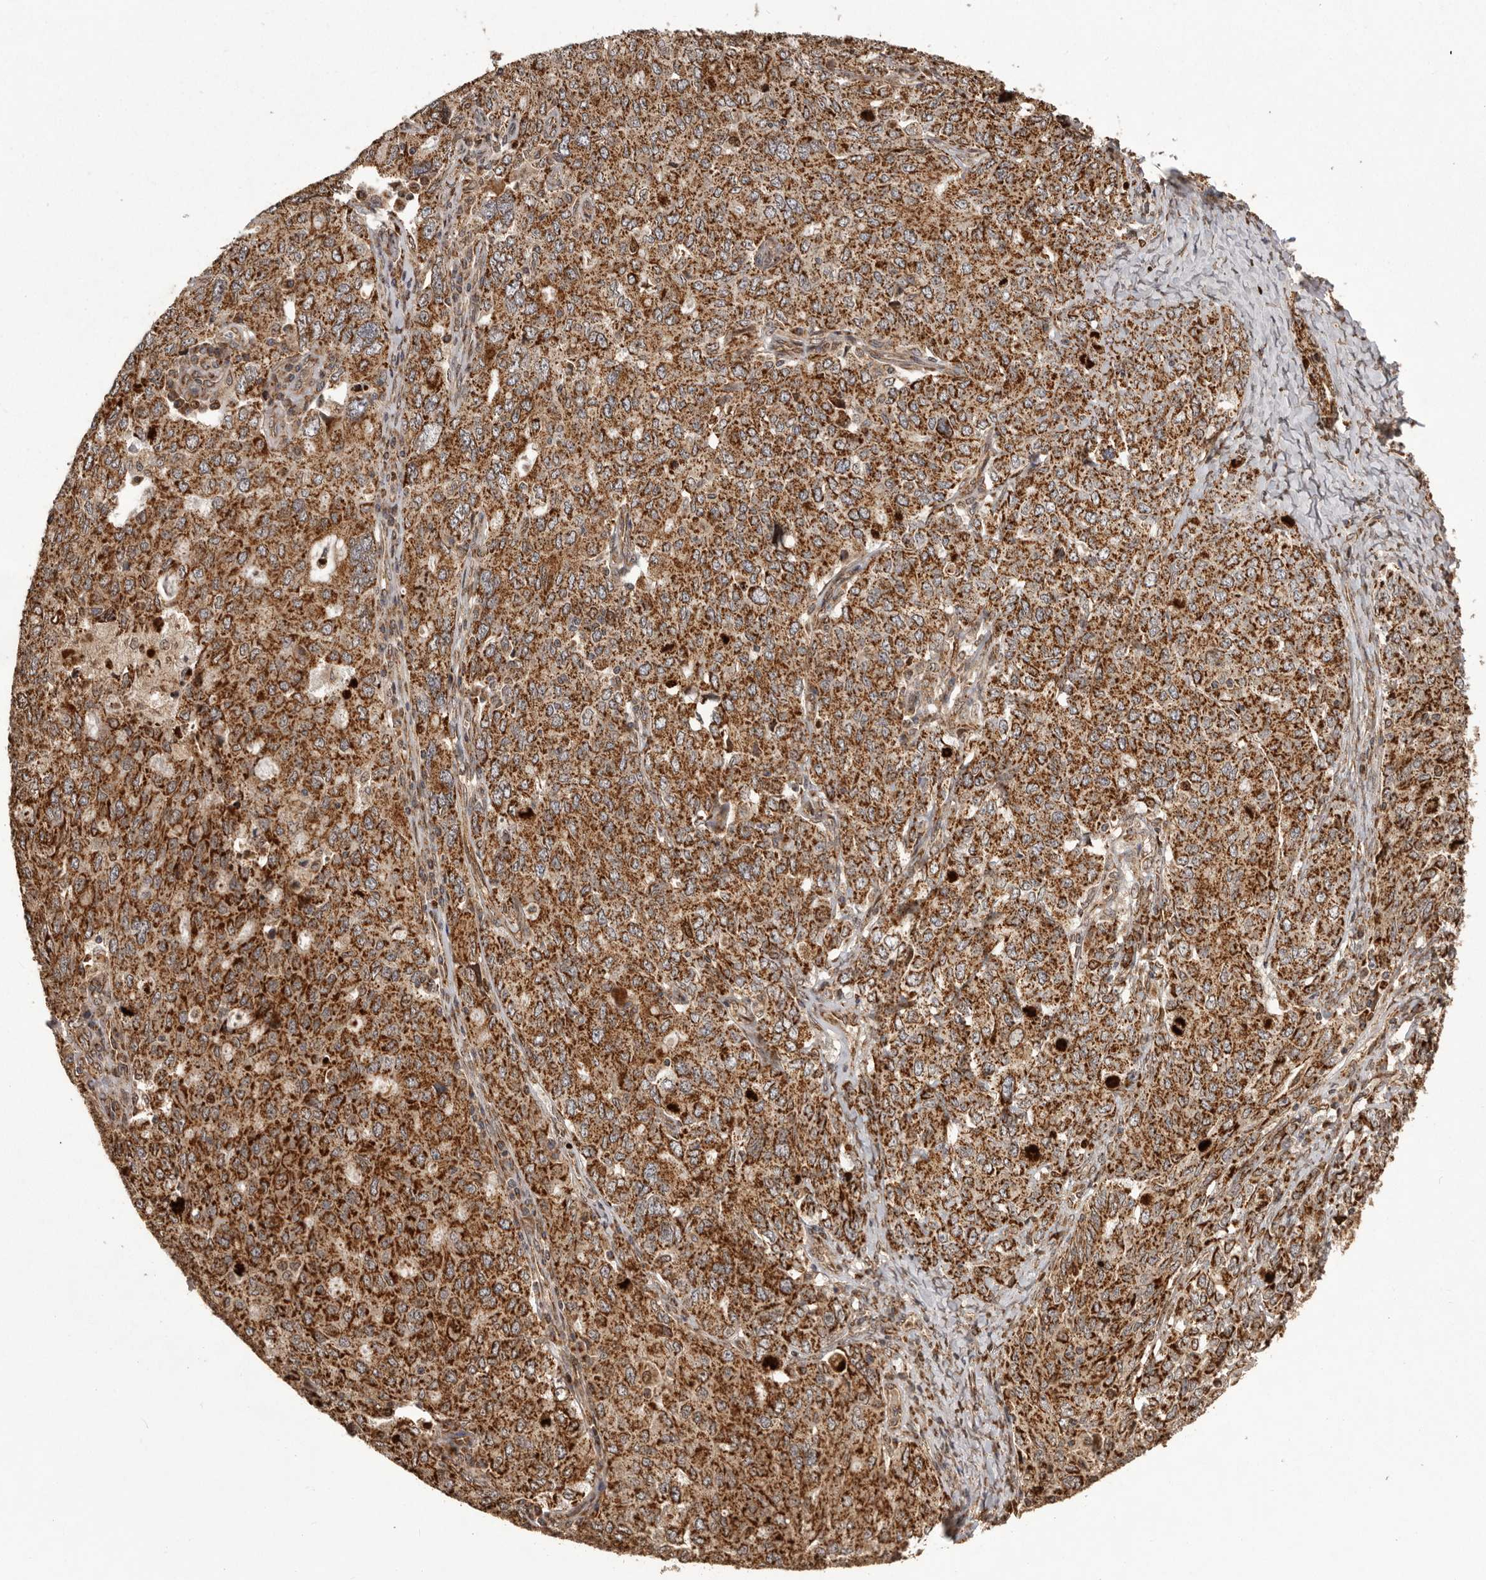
{"staining": {"intensity": "strong", "quantity": ">75%", "location": "cytoplasmic/membranous"}, "tissue": "ovarian cancer", "cell_type": "Tumor cells", "image_type": "cancer", "snomed": [{"axis": "morphology", "description": "Carcinoma, endometroid"}, {"axis": "topography", "description": "Ovary"}], "caption": "Immunohistochemistry (DAB (3,3'-diaminobenzidine)) staining of human ovarian endometroid carcinoma exhibits strong cytoplasmic/membranous protein positivity in approximately >75% of tumor cells. The staining is performed using DAB brown chromogen to label protein expression. The nuclei are counter-stained blue using hematoxylin.", "gene": "CHRM2", "patient": {"sex": "female", "age": 62}}